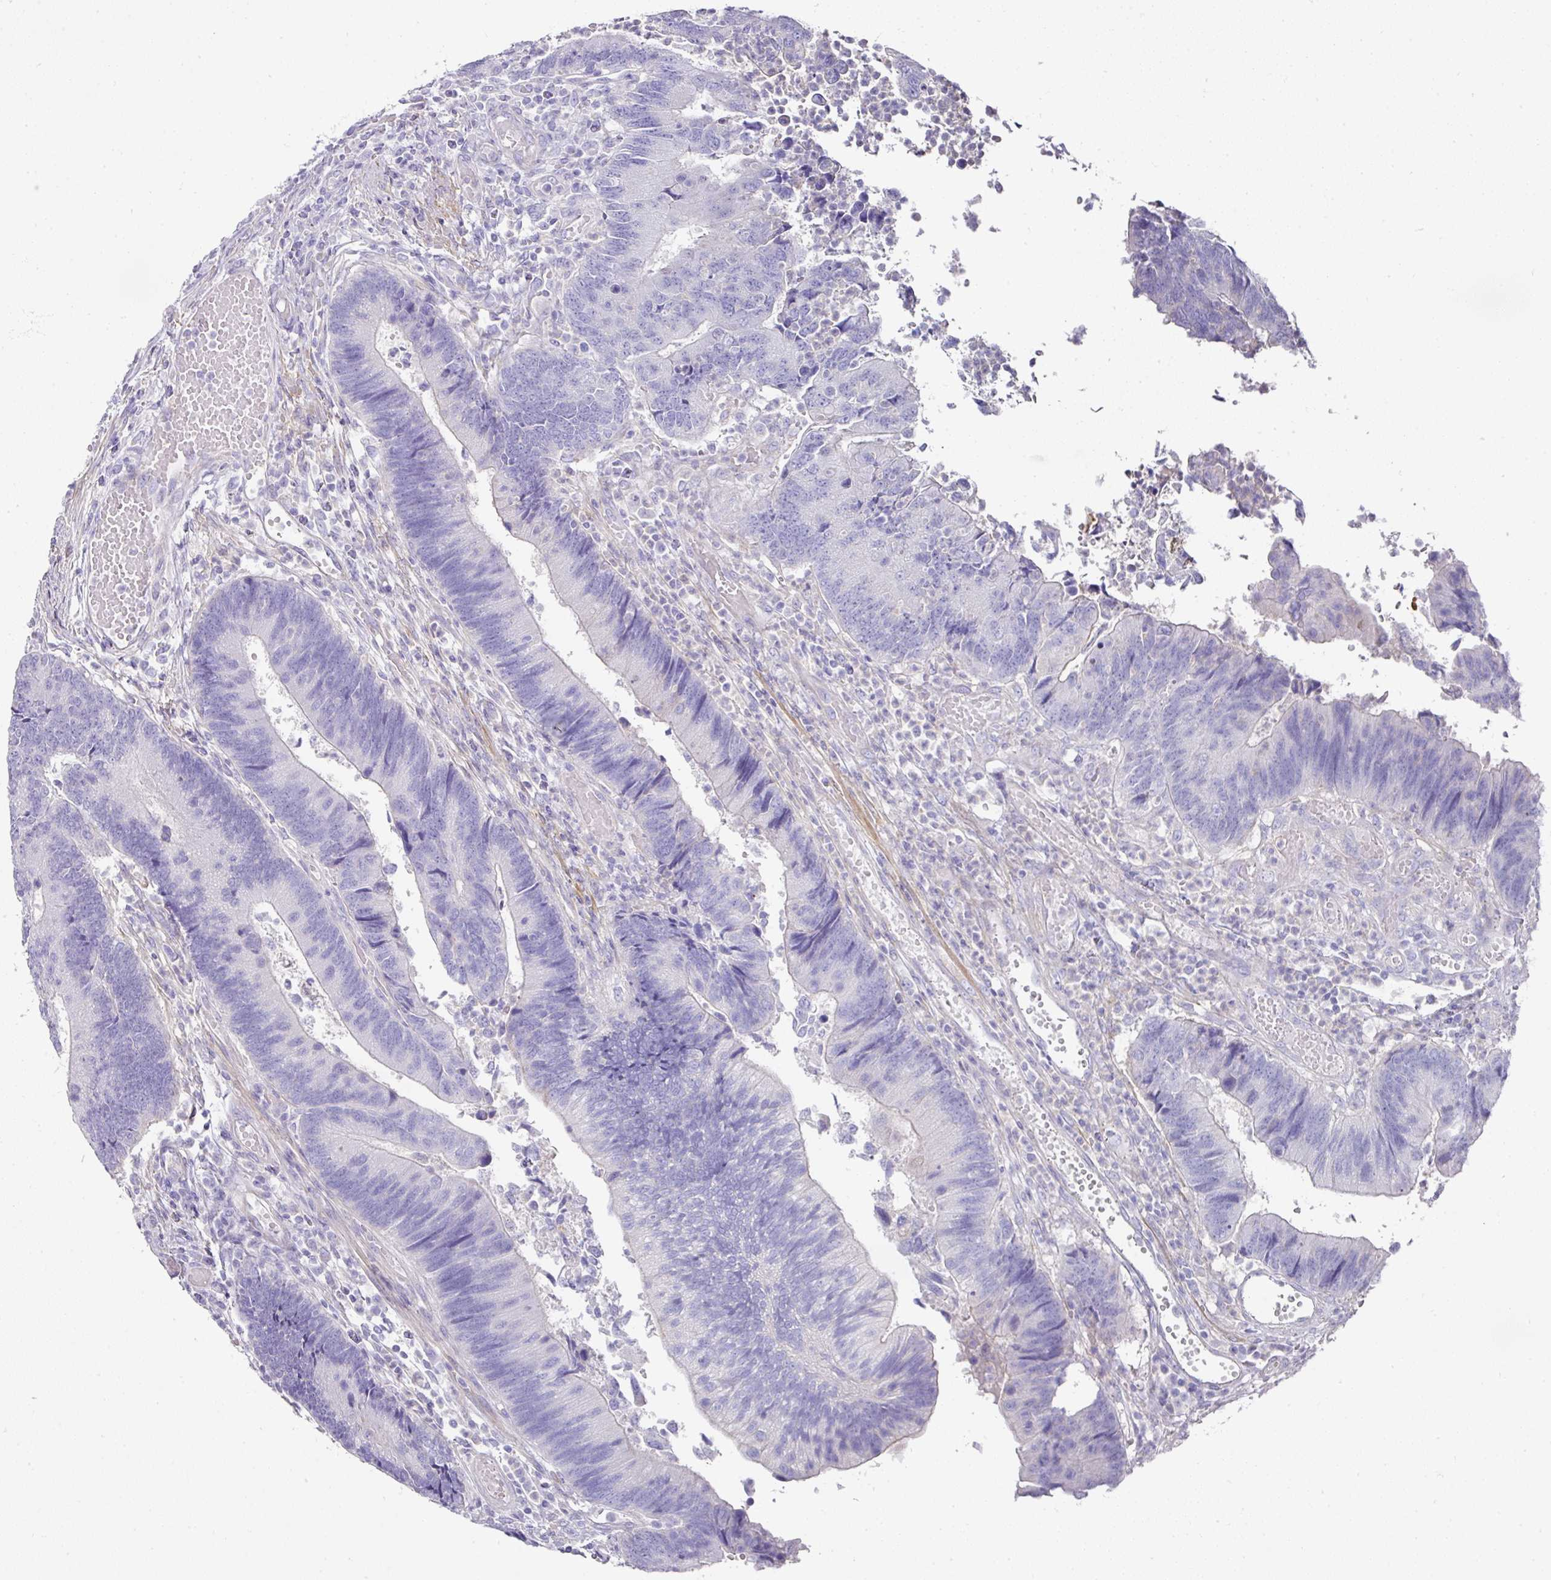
{"staining": {"intensity": "negative", "quantity": "none", "location": "none"}, "tissue": "colorectal cancer", "cell_type": "Tumor cells", "image_type": "cancer", "snomed": [{"axis": "morphology", "description": "Adenocarcinoma, NOS"}, {"axis": "topography", "description": "Colon"}], "caption": "A high-resolution micrograph shows immunohistochemistry staining of colorectal cancer (adenocarcinoma), which reveals no significant expression in tumor cells.", "gene": "TARM1", "patient": {"sex": "female", "age": 67}}